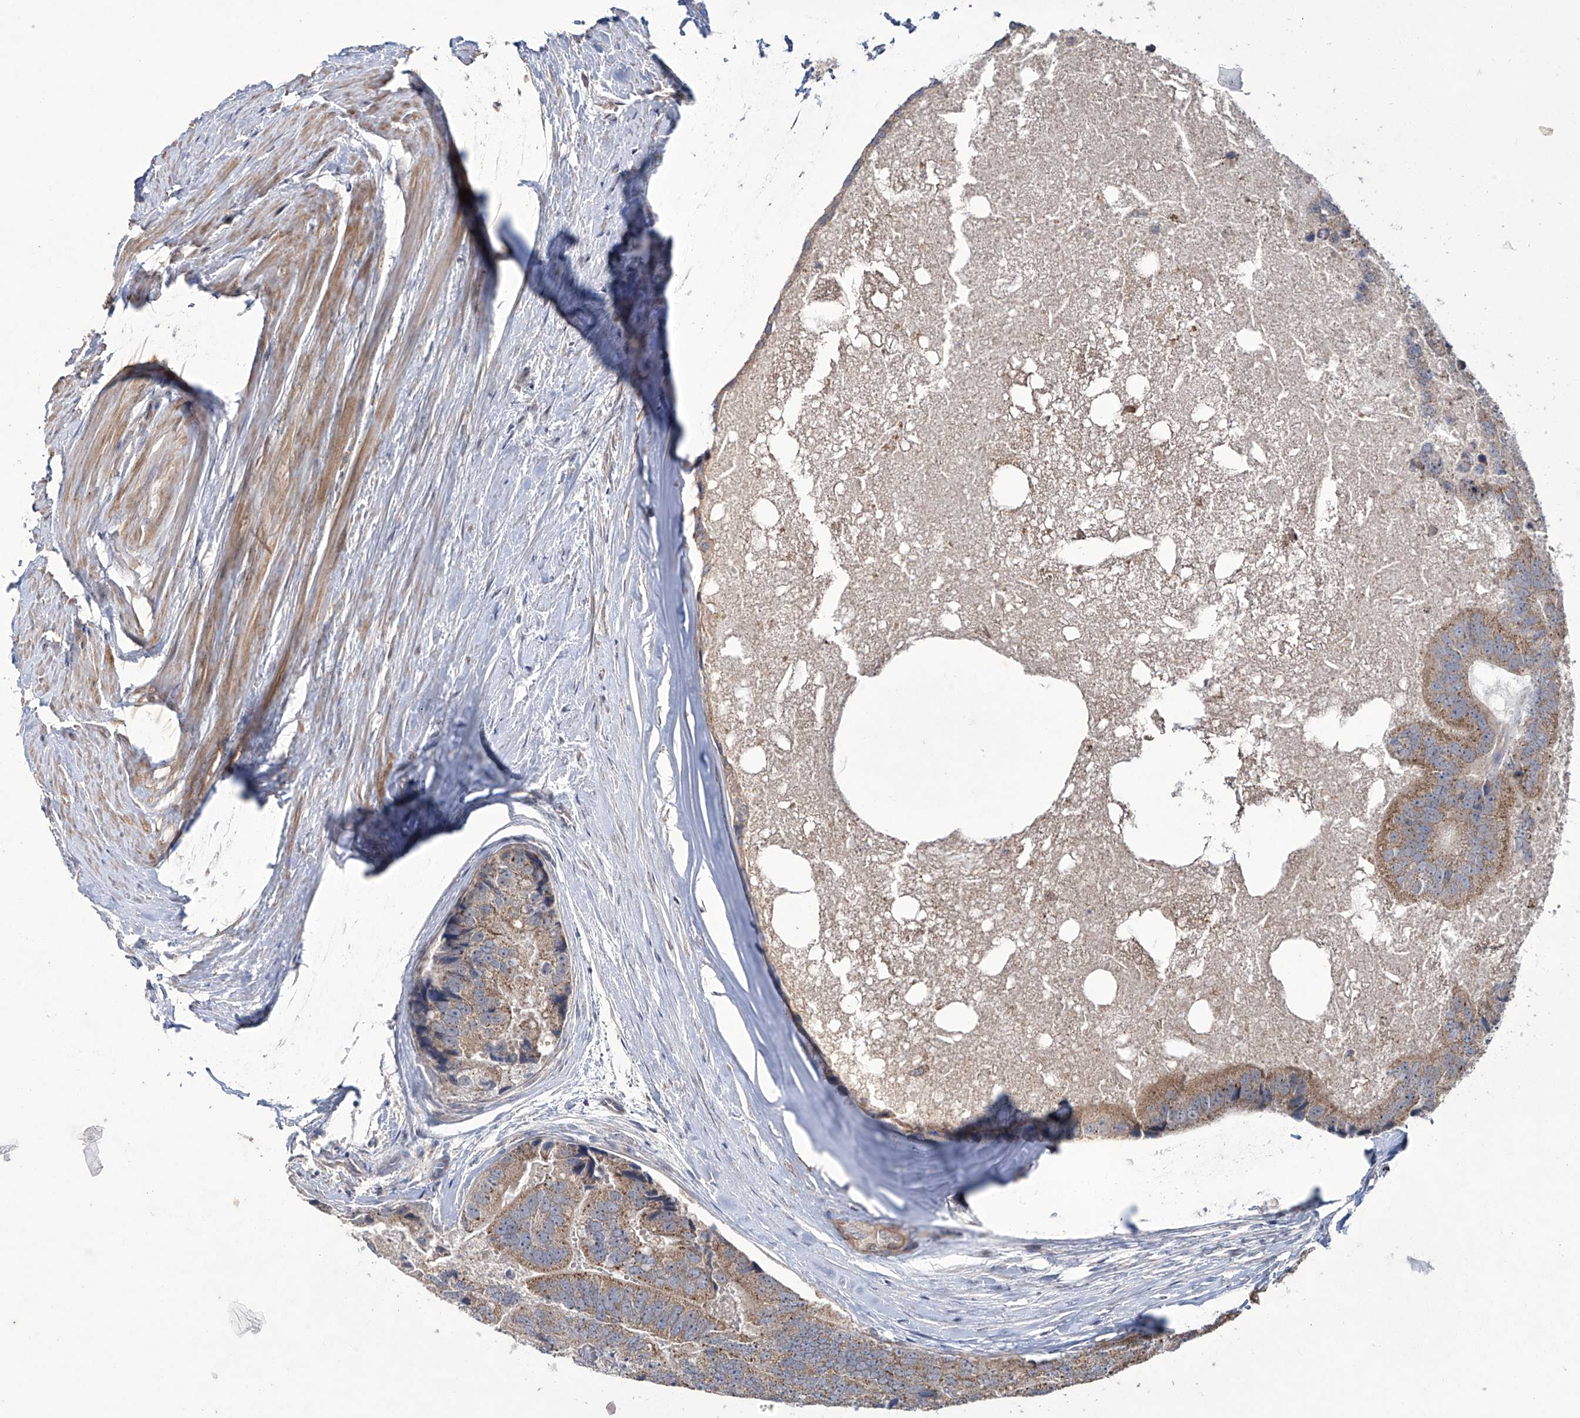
{"staining": {"intensity": "moderate", "quantity": ">75%", "location": "cytoplasmic/membranous"}, "tissue": "prostate cancer", "cell_type": "Tumor cells", "image_type": "cancer", "snomed": [{"axis": "morphology", "description": "Adenocarcinoma, High grade"}, {"axis": "topography", "description": "Prostate"}], "caption": "Immunohistochemistry (IHC) micrograph of prostate high-grade adenocarcinoma stained for a protein (brown), which exhibits medium levels of moderate cytoplasmic/membranous positivity in about >75% of tumor cells.", "gene": "TRIM60", "patient": {"sex": "male", "age": 70}}